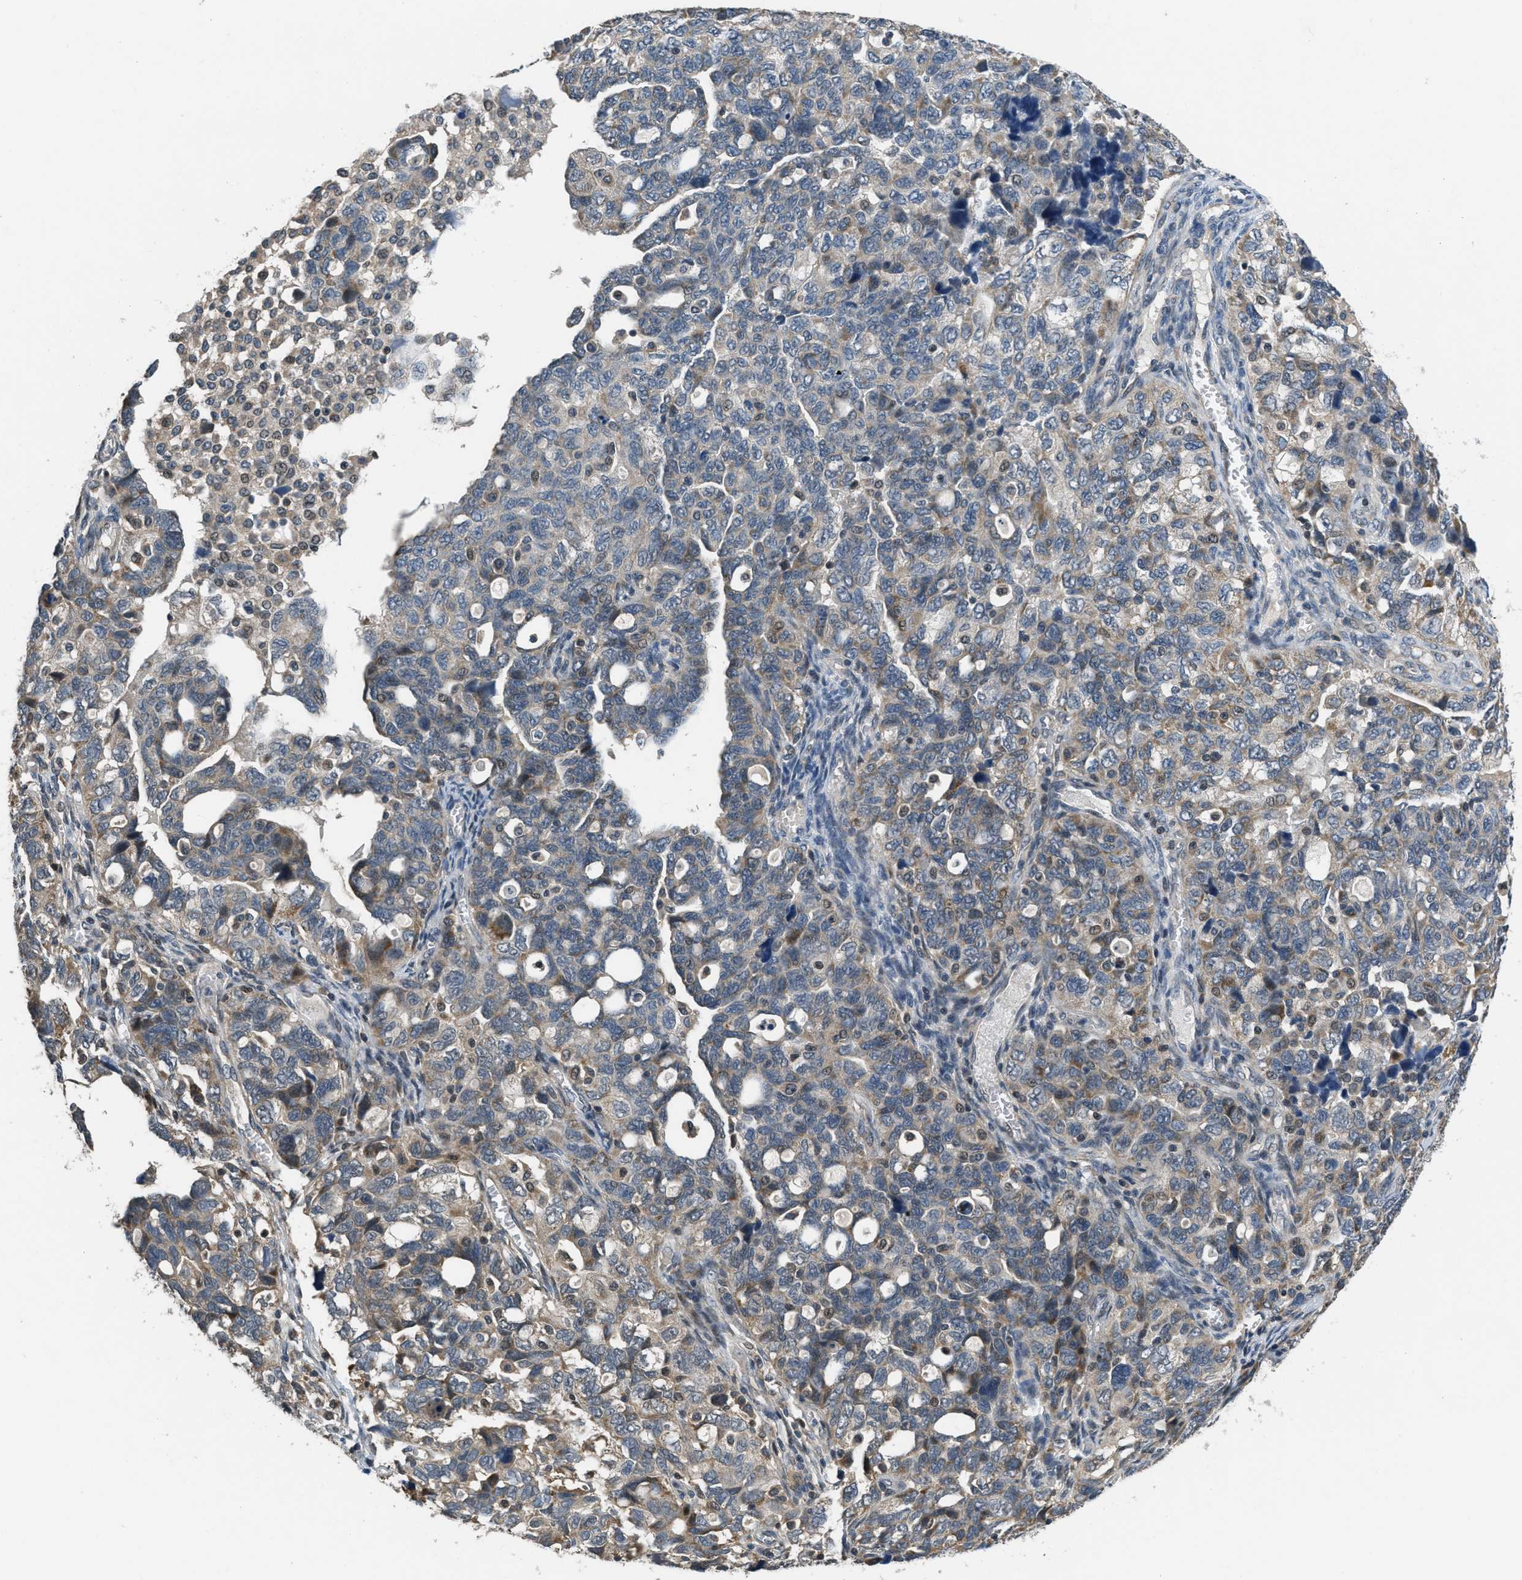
{"staining": {"intensity": "weak", "quantity": "25%-75%", "location": "cytoplasmic/membranous"}, "tissue": "ovarian cancer", "cell_type": "Tumor cells", "image_type": "cancer", "snomed": [{"axis": "morphology", "description": "Carcinoma, NOS"}, {"axis": "morphology", "description": "Cystadenocarcinoma, serous, NOS"}, {"axis": "topography", "description": "Ovary"}], "caption": "Serous cystadenocarcinoma (ovarian) stained with DAB immunohistochemistry (IHC) displays low levels of weak cytoplasmic/membranous positivity in about 25%-75% of tumor cells. (DAB IHC with brightfield microscopy, high magnification).", "gene": "NAT1", "patient": {"sex": "female", "age": 69}}